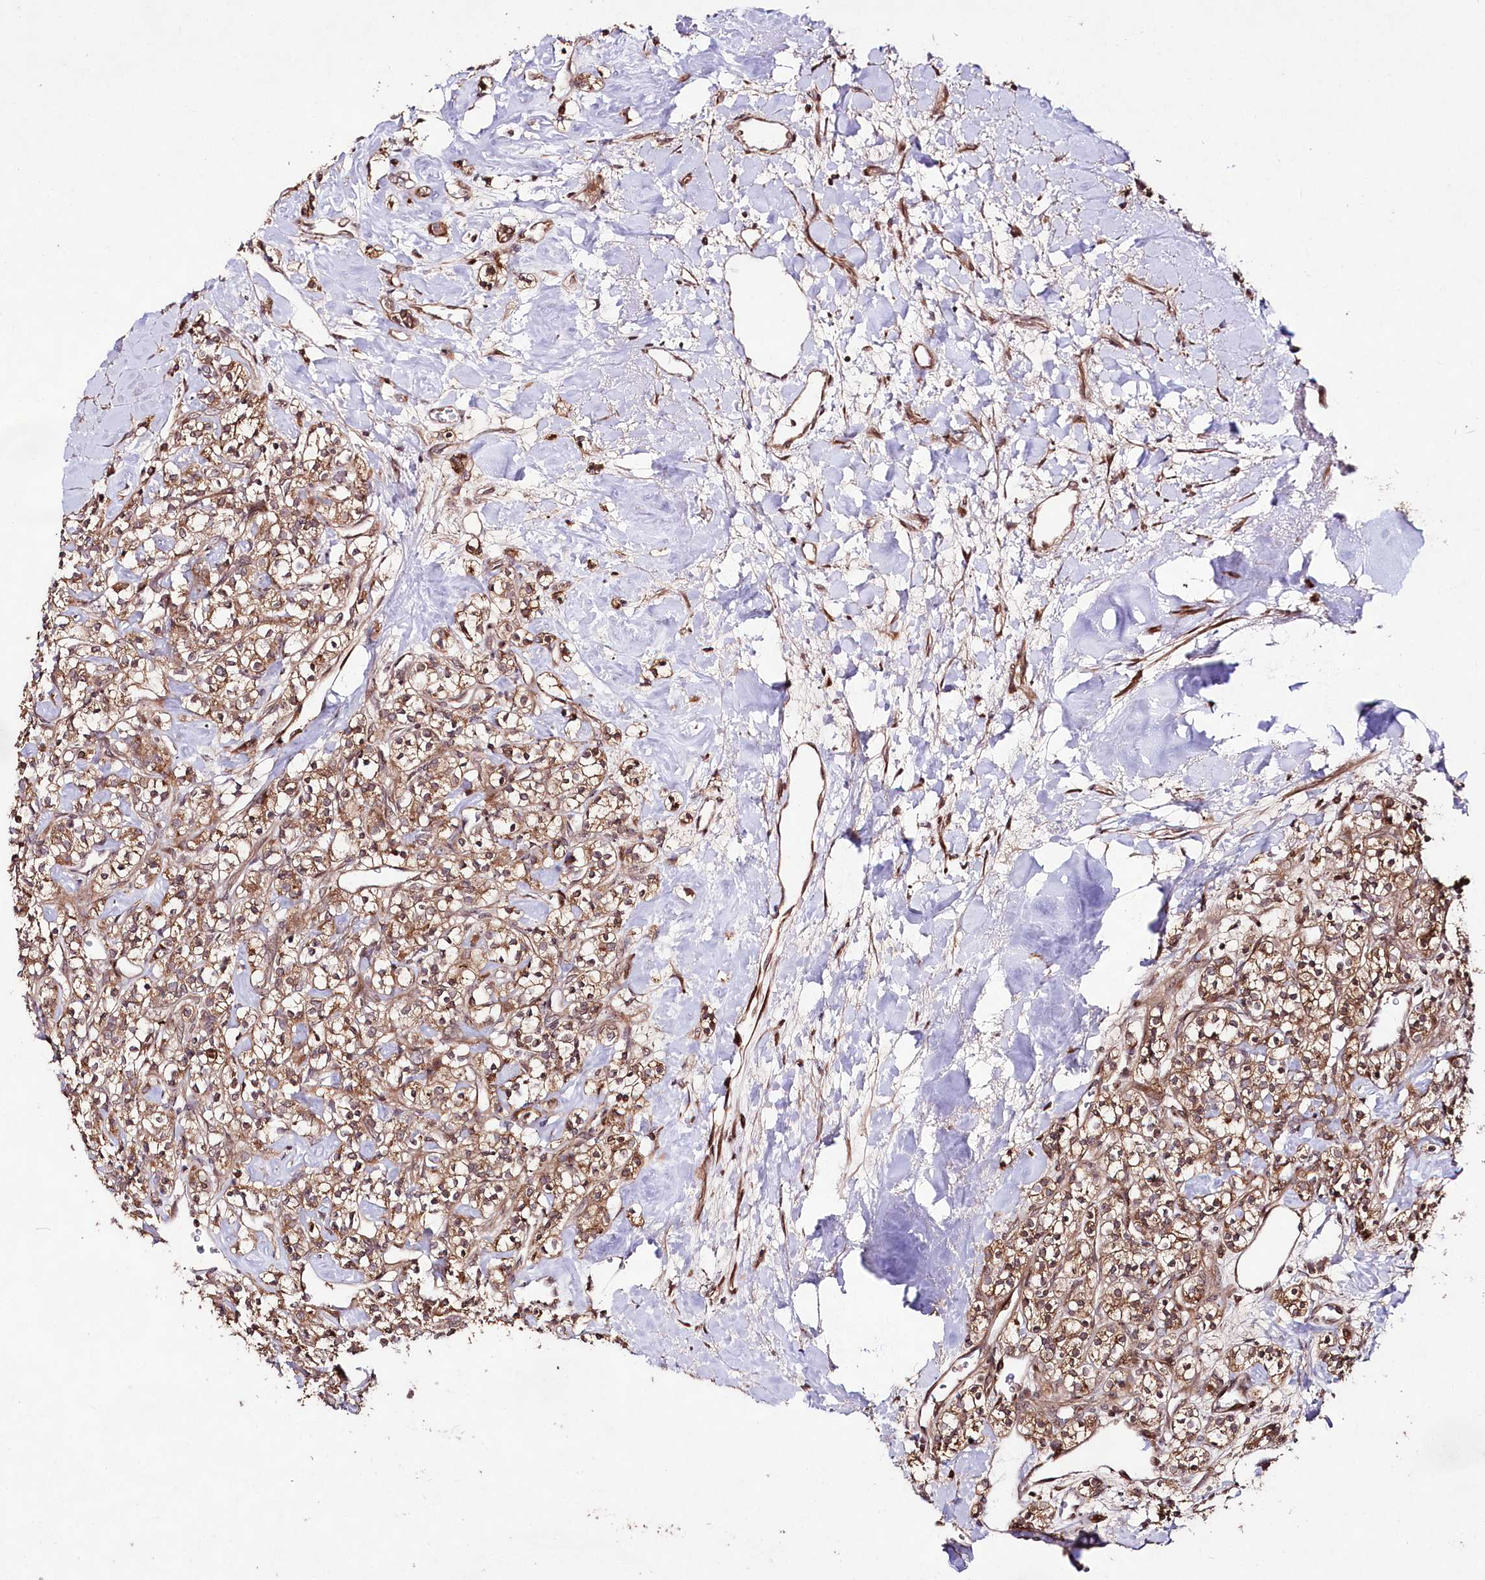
{"staining": {"intensity": "moderate", "quantity": ">75%", "location": "cytoplasmic/membranous"}, "tissue": "renal cancer", "cell_type": "Tumor cells", "image_type": "cancer", "snomed": [{"axis": "morphology", "description": "Adenocarcinoma, NOS"}, {"axis": "topography", "description": "Kidney"}], "caption": "Moderate cytoplasmic/membranous expression for a protein is appreciated in about >75% of tumor cells of renal adenocarcinoma using IHC.", "gene": "PHLDB1", "patient": {"sex": "male", "age": 77}}